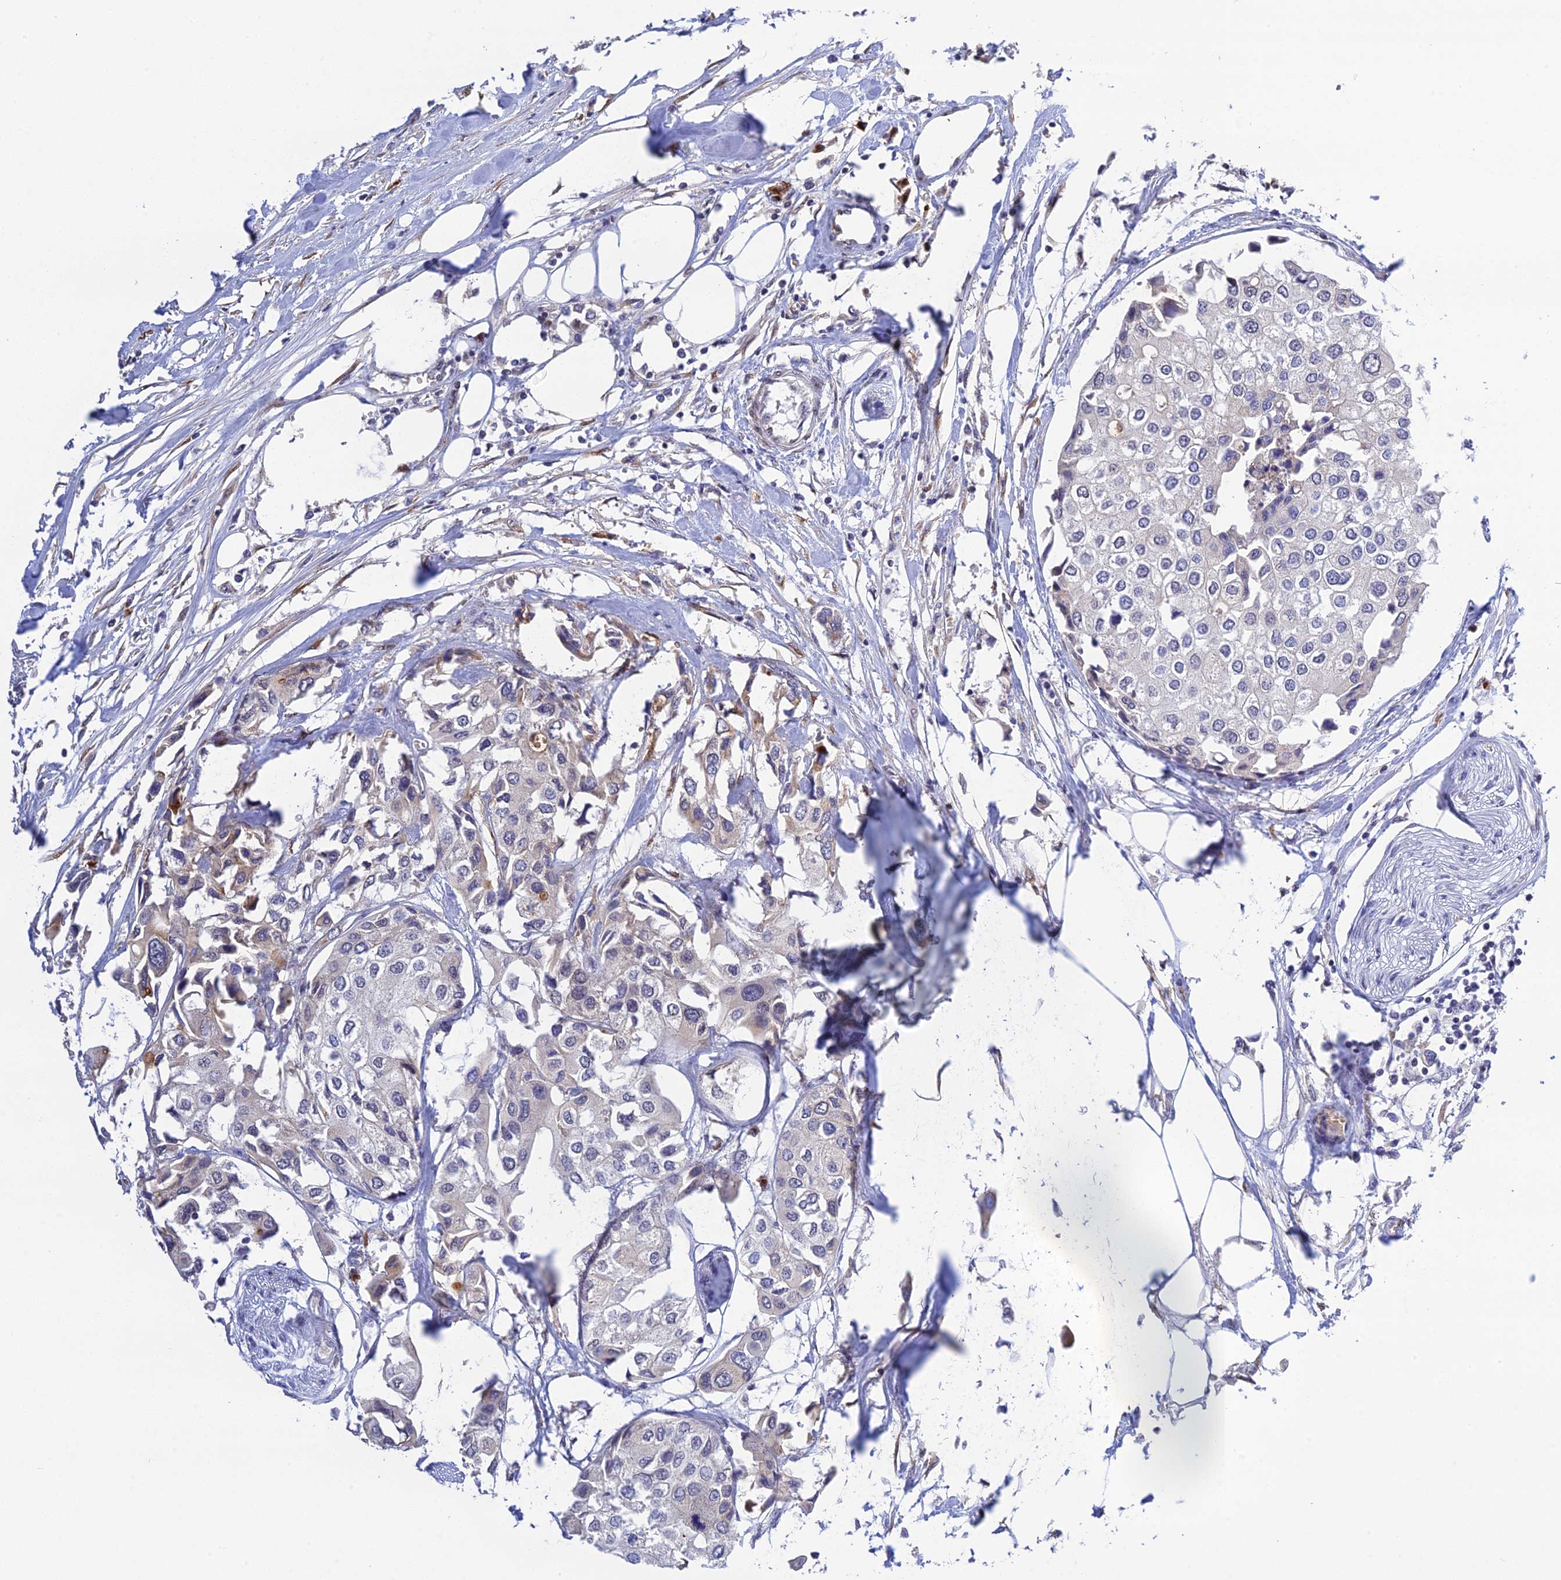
{"staining": {"intensity": "negative", "quantity": "none", "location": "none"}, "tissue": "urothelial cancer", "cell_type": "Tumor cells", "image_type": "cancer", "snomed": [{"axis": "morphology", "description": "Urothelial carcinoma, High grade"}, {"axis": "topography", "description": "Urinary bladder"}], "caption": "Tumor cells show no significant staining in urothelial cancer.", "gene": "SNX17", "patient": {"sex": "male", "age": 64}}